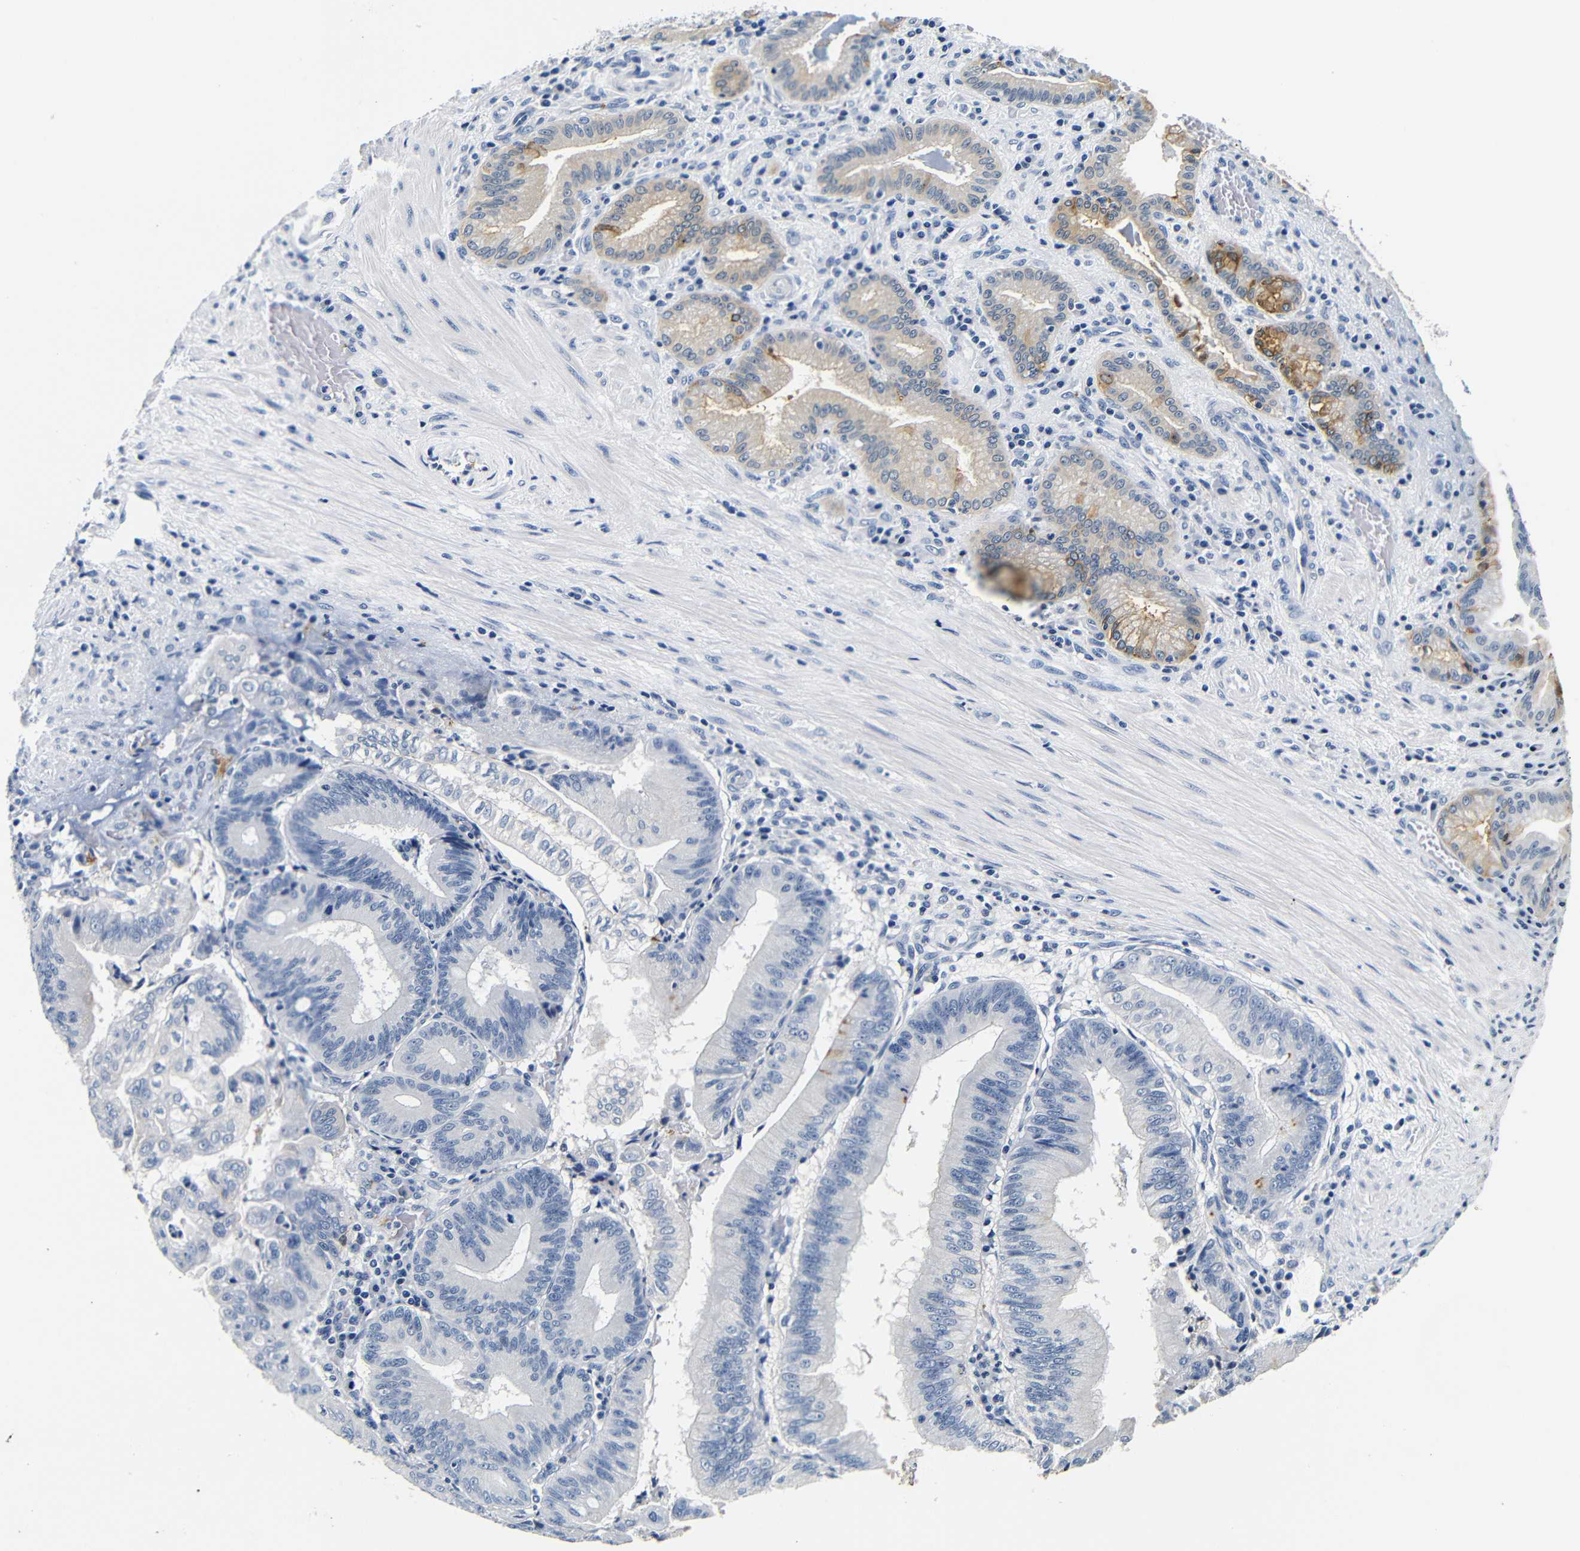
{"staining": {"intensity": "negative", "quantity": "none", "location": "none"}, "tissue": "pancreatic cancer", "cell_type": "Tumor cells", "image_type": "cancer", "snomed": [{"axis": "morphology", "description": "Adenocarcinoma, NOS"}, {"axis": "topography", "description": "Pancreas"}], "caption": "There is no significant positivity in tumor cells of adenocarcinoma (pancreatic).", "gene": "GP1BA", "patient": {"sex": "male", "age": 82}}